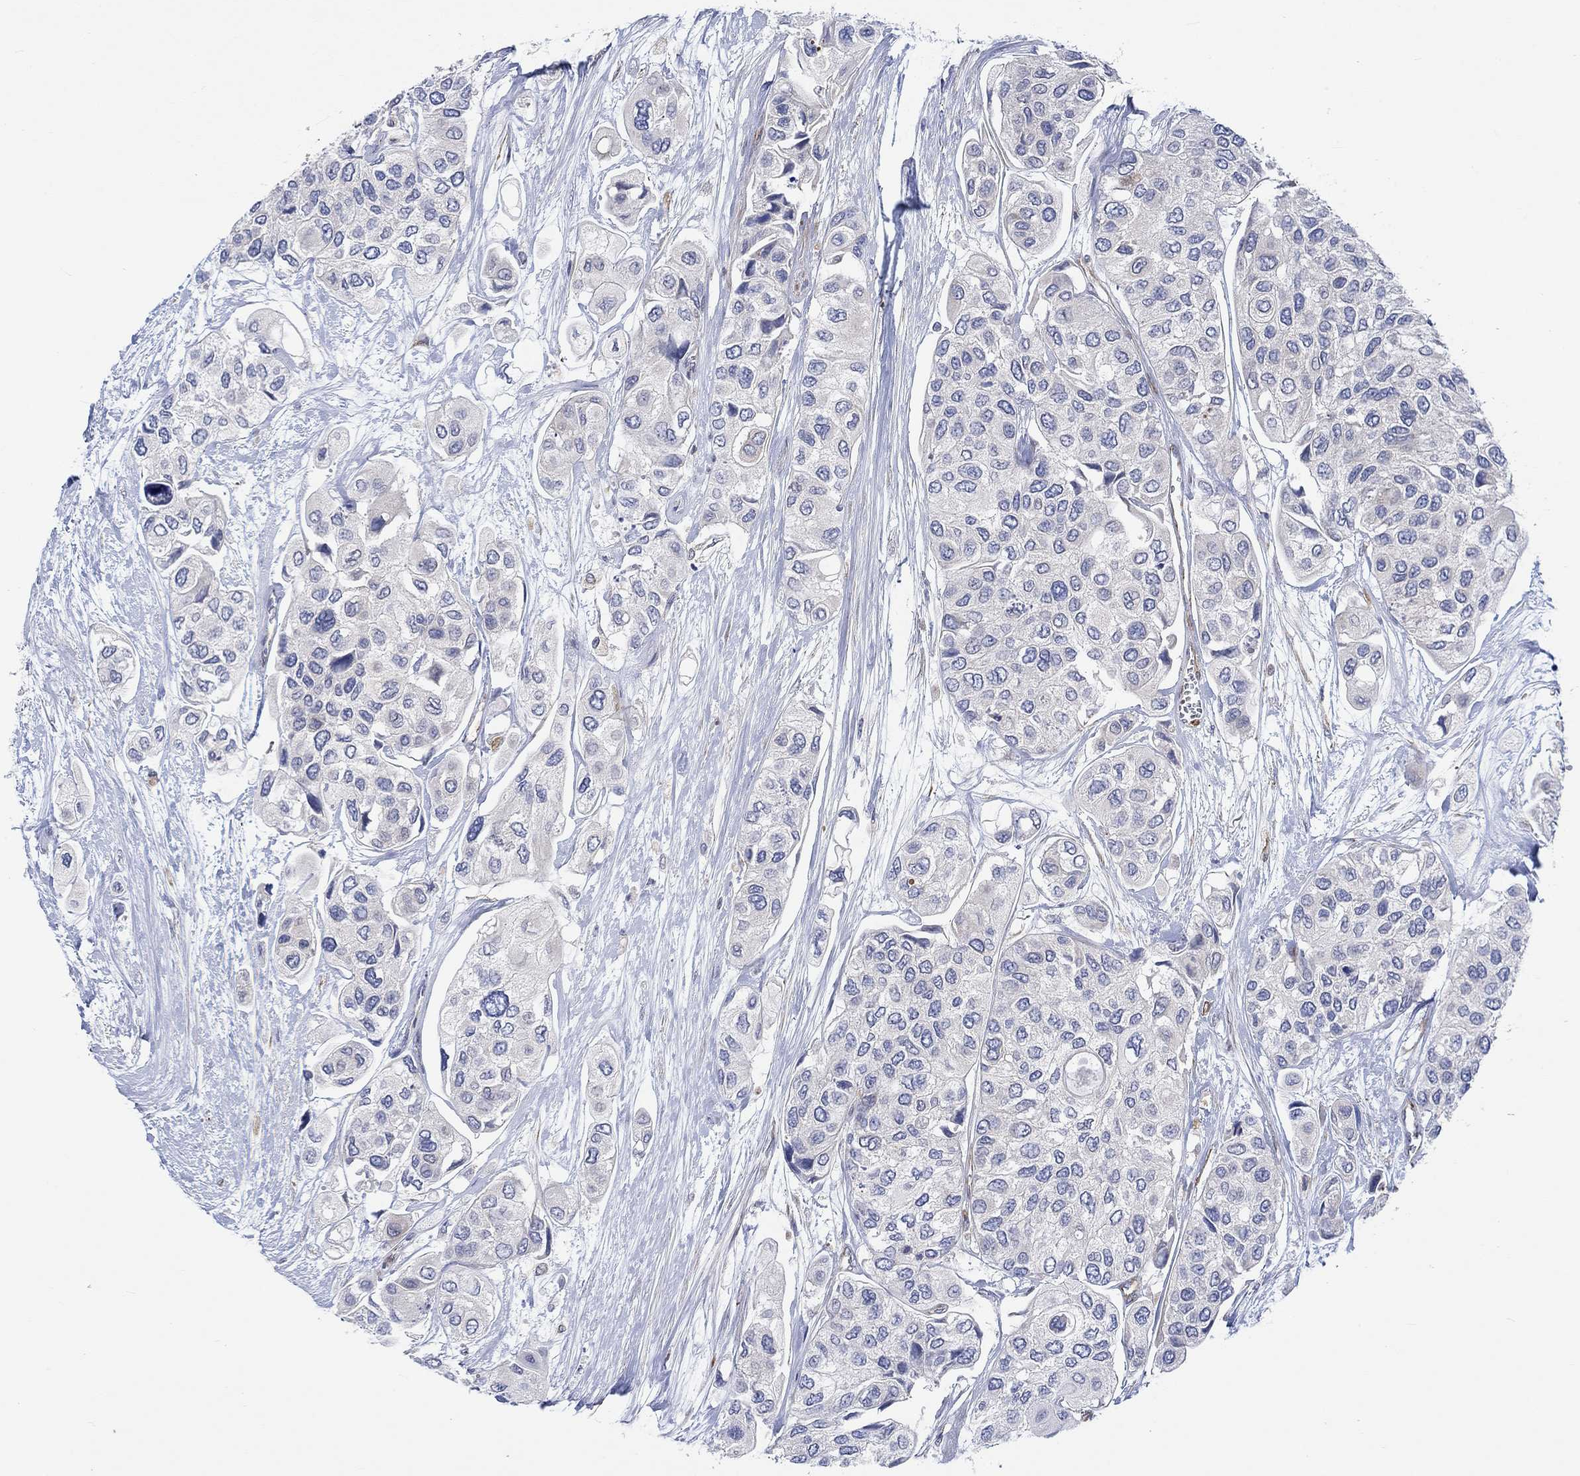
{"staining": {"intensity": "negative", "quantity": "none", "location": "none"}, "tissue": "urothelial cancer", "cell_type": "Tumor cells", "image_type": "cancer", "snomed": [{"axis": "morphology", "description": "Urothelial carcinoma, High grade"}, {"axis": "topography", "description": "Urinary bladder"}], "caption": "Image shows no significant protein positivity in tumor cells of urothelial carcinoma (high-grade). (Brightfield microscopy of DAB (3,3'-diaminobenzidine) immunohistochemistry (IHC) at high magnification).", "gene": "CAMK1D", "patient": {"sex": "male", "age": 77}}